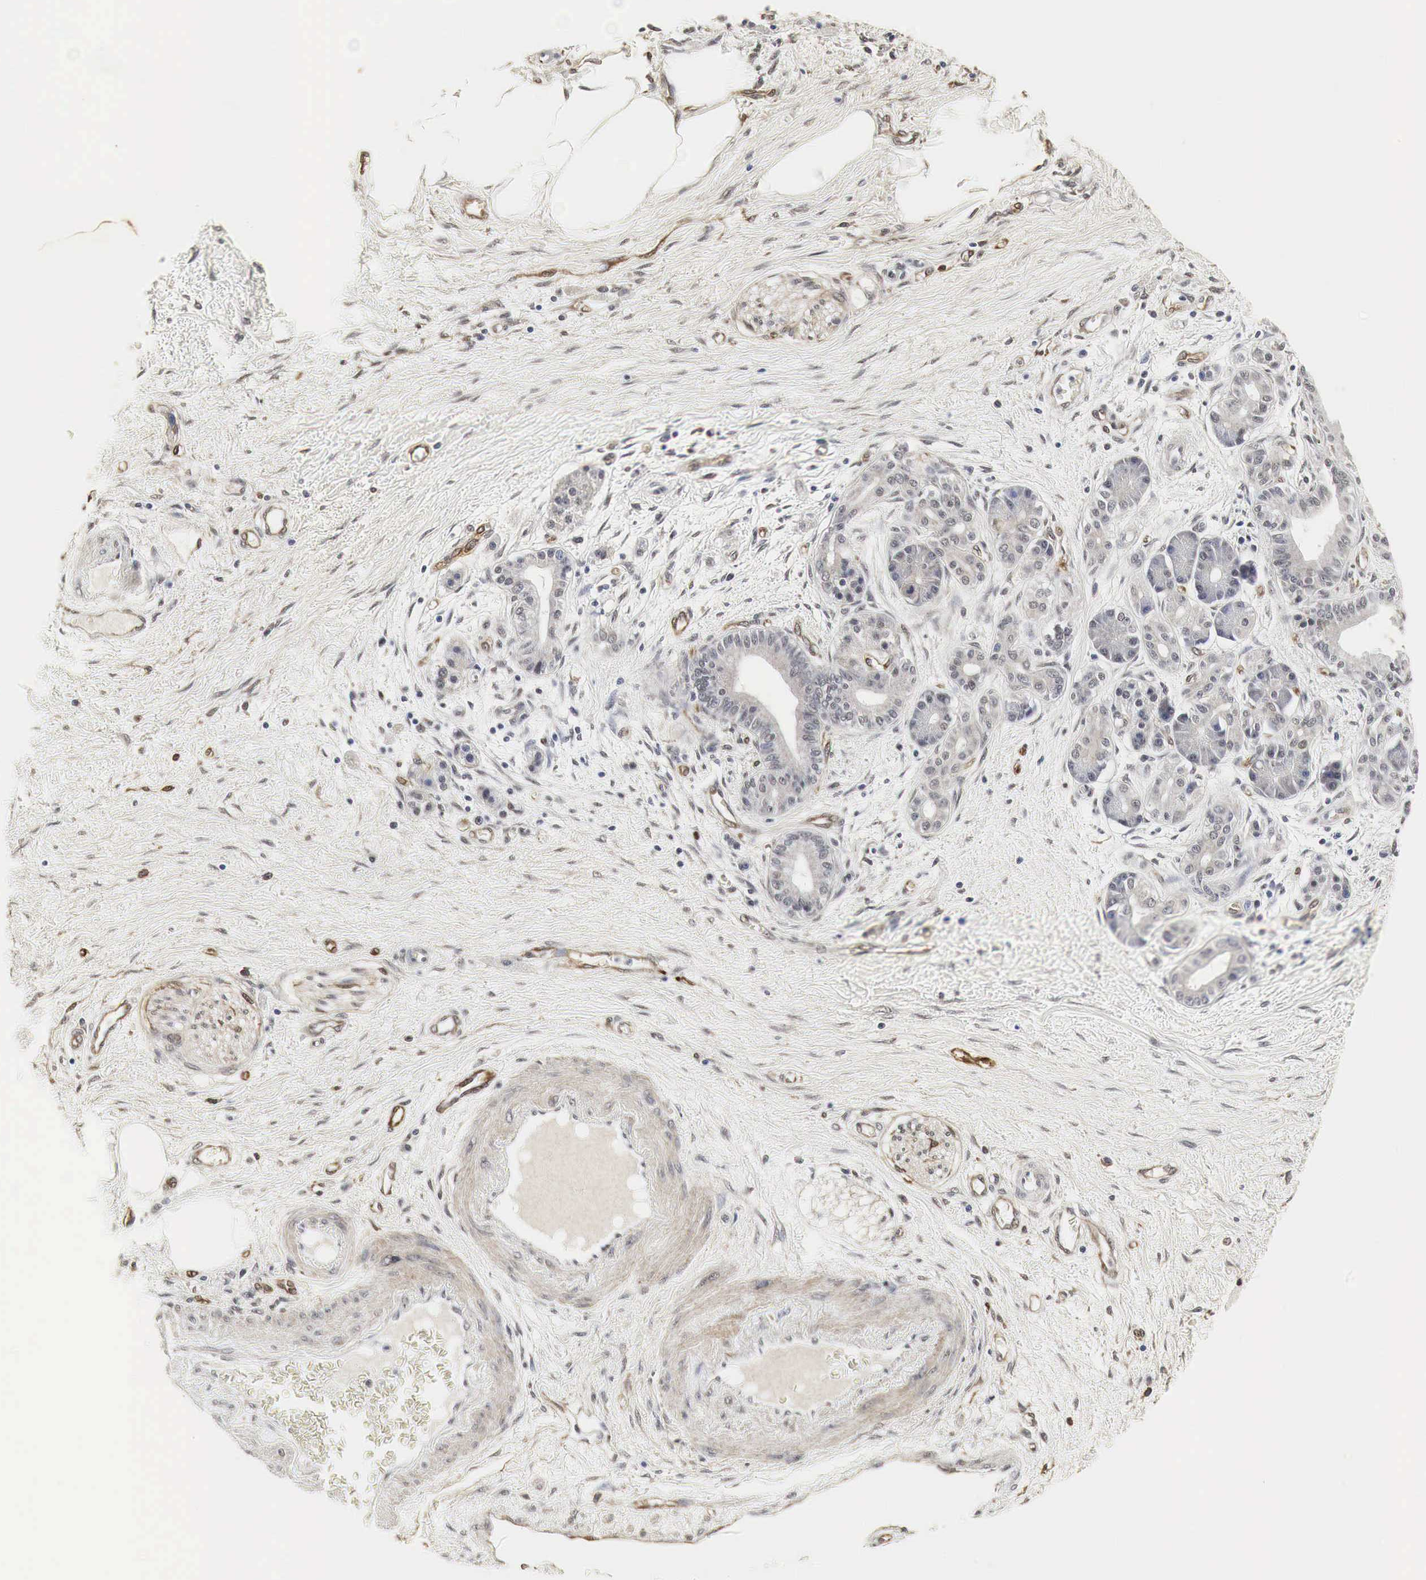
{"staining": {"intensity": "negative", "quantity": "none", "location": "none"}, "tissue": "pancreatic cancer", "cell_type": "Tumor cells", "image_type": "cancer", "snomed": [{"axis": "morphology", "description": "Adenocarcinoma, NOS"}, {"axis": "topography", "description": "Pancreas"}], "caption": "Immunohistochemistry photomicrograph of neoplastic tissue: human pancreatic cancer stained with DAB (3,3'-diaminobenzidine) displays no significant protein expression in tumor cells. Nuclei are stained in blue.", "gene": "SPIN1", "patient": {"sex": "female", "age": 66}}